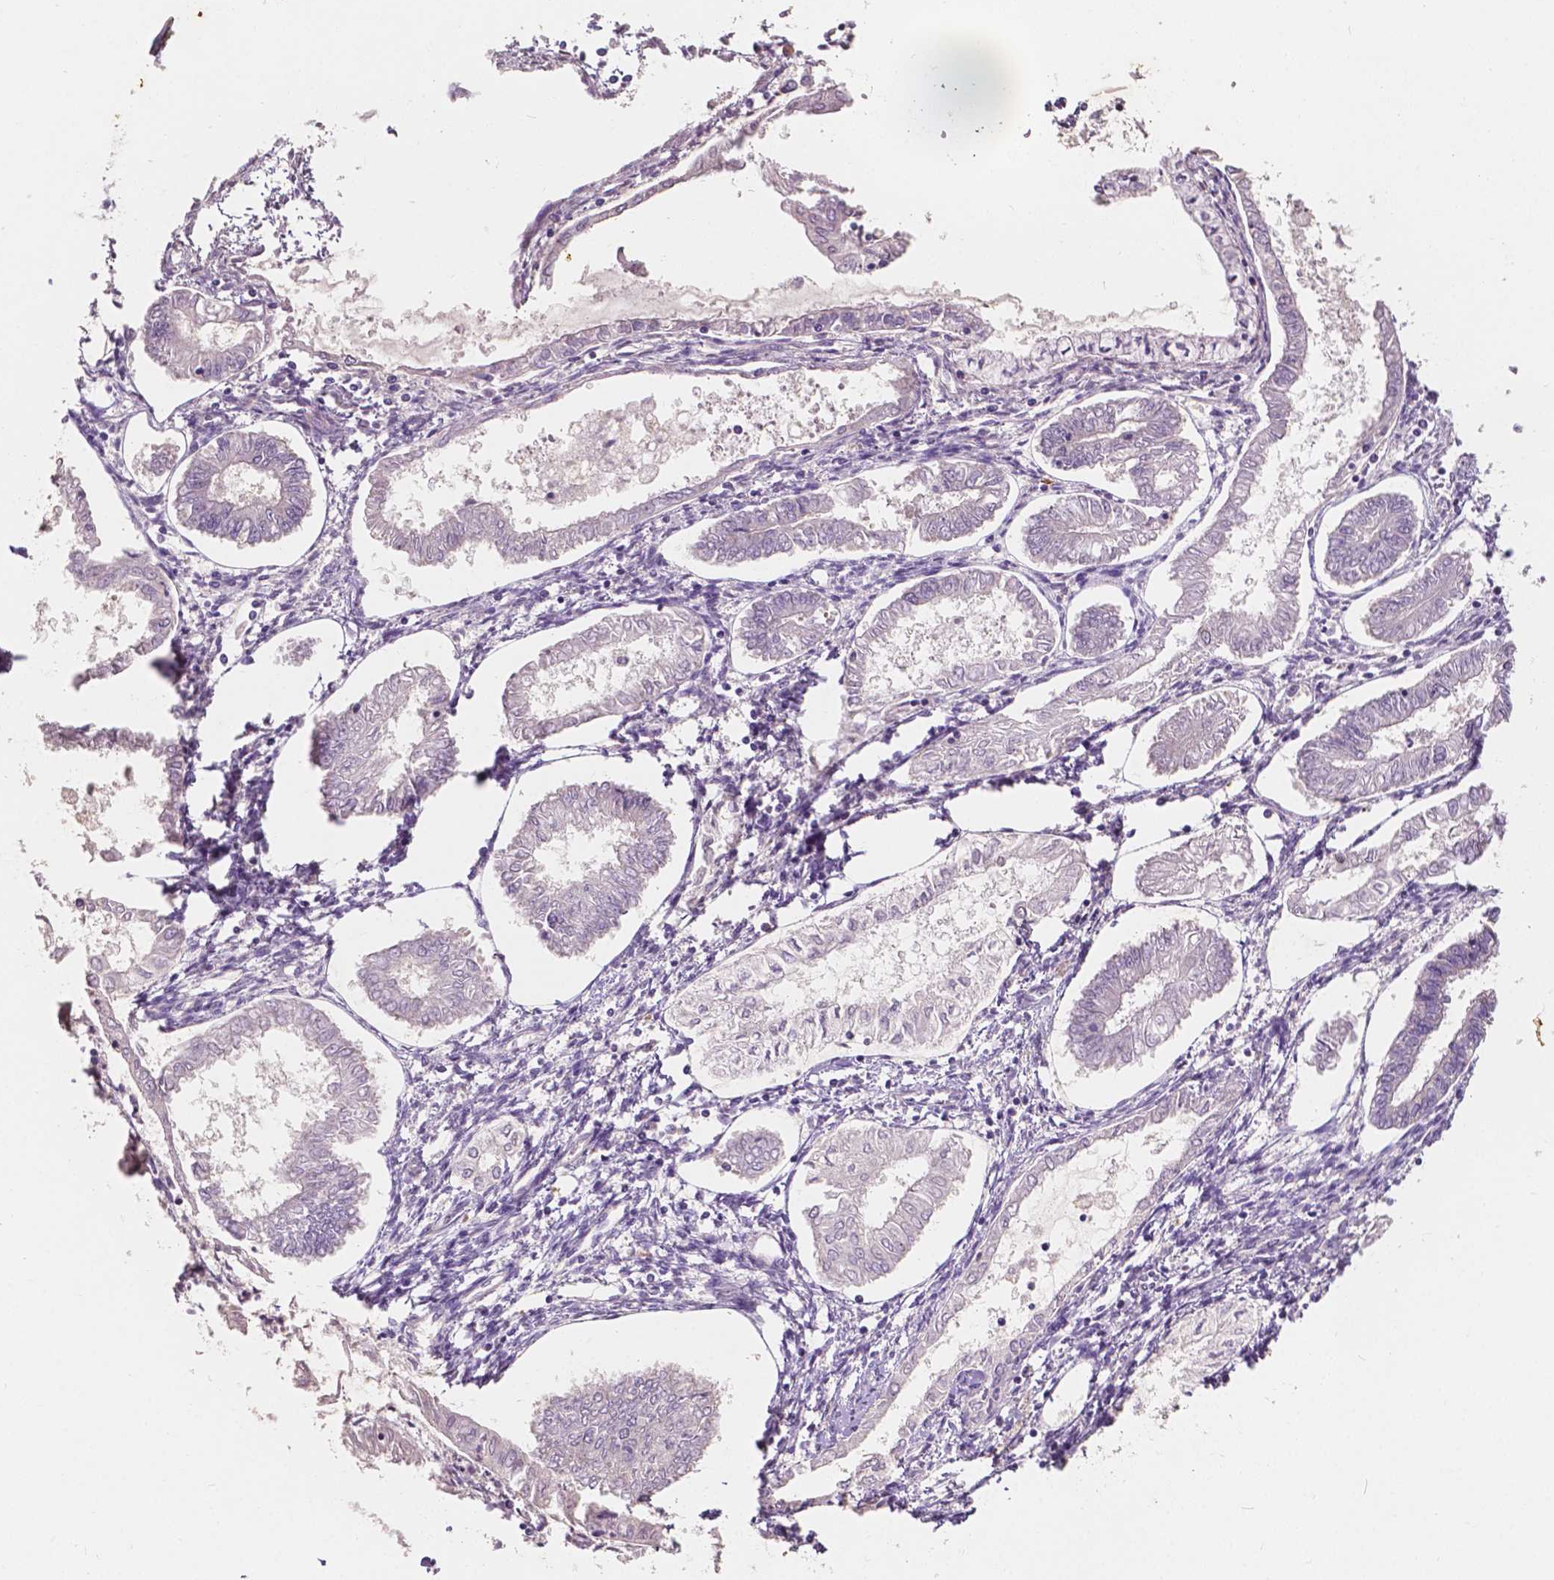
{"staining": {"intensity": "negative", "quantity": "none", "location": "none"}, "tissue": "endometrial cancer", "cell_type": "Tumor cells", "image_type": "cancer", "snomed": [{"axis": "morphology", "description": "Adenocarcinoma, NOS"}, {"axis": "topography", "description": "Endometrium"}], "caption": "Adenocarcinoma (endometrial) stained for a protein using IHC demonstrates no expression tumor cells.", "gene": "SIRT2", "patient": {"sex": "female", "age": 68}}